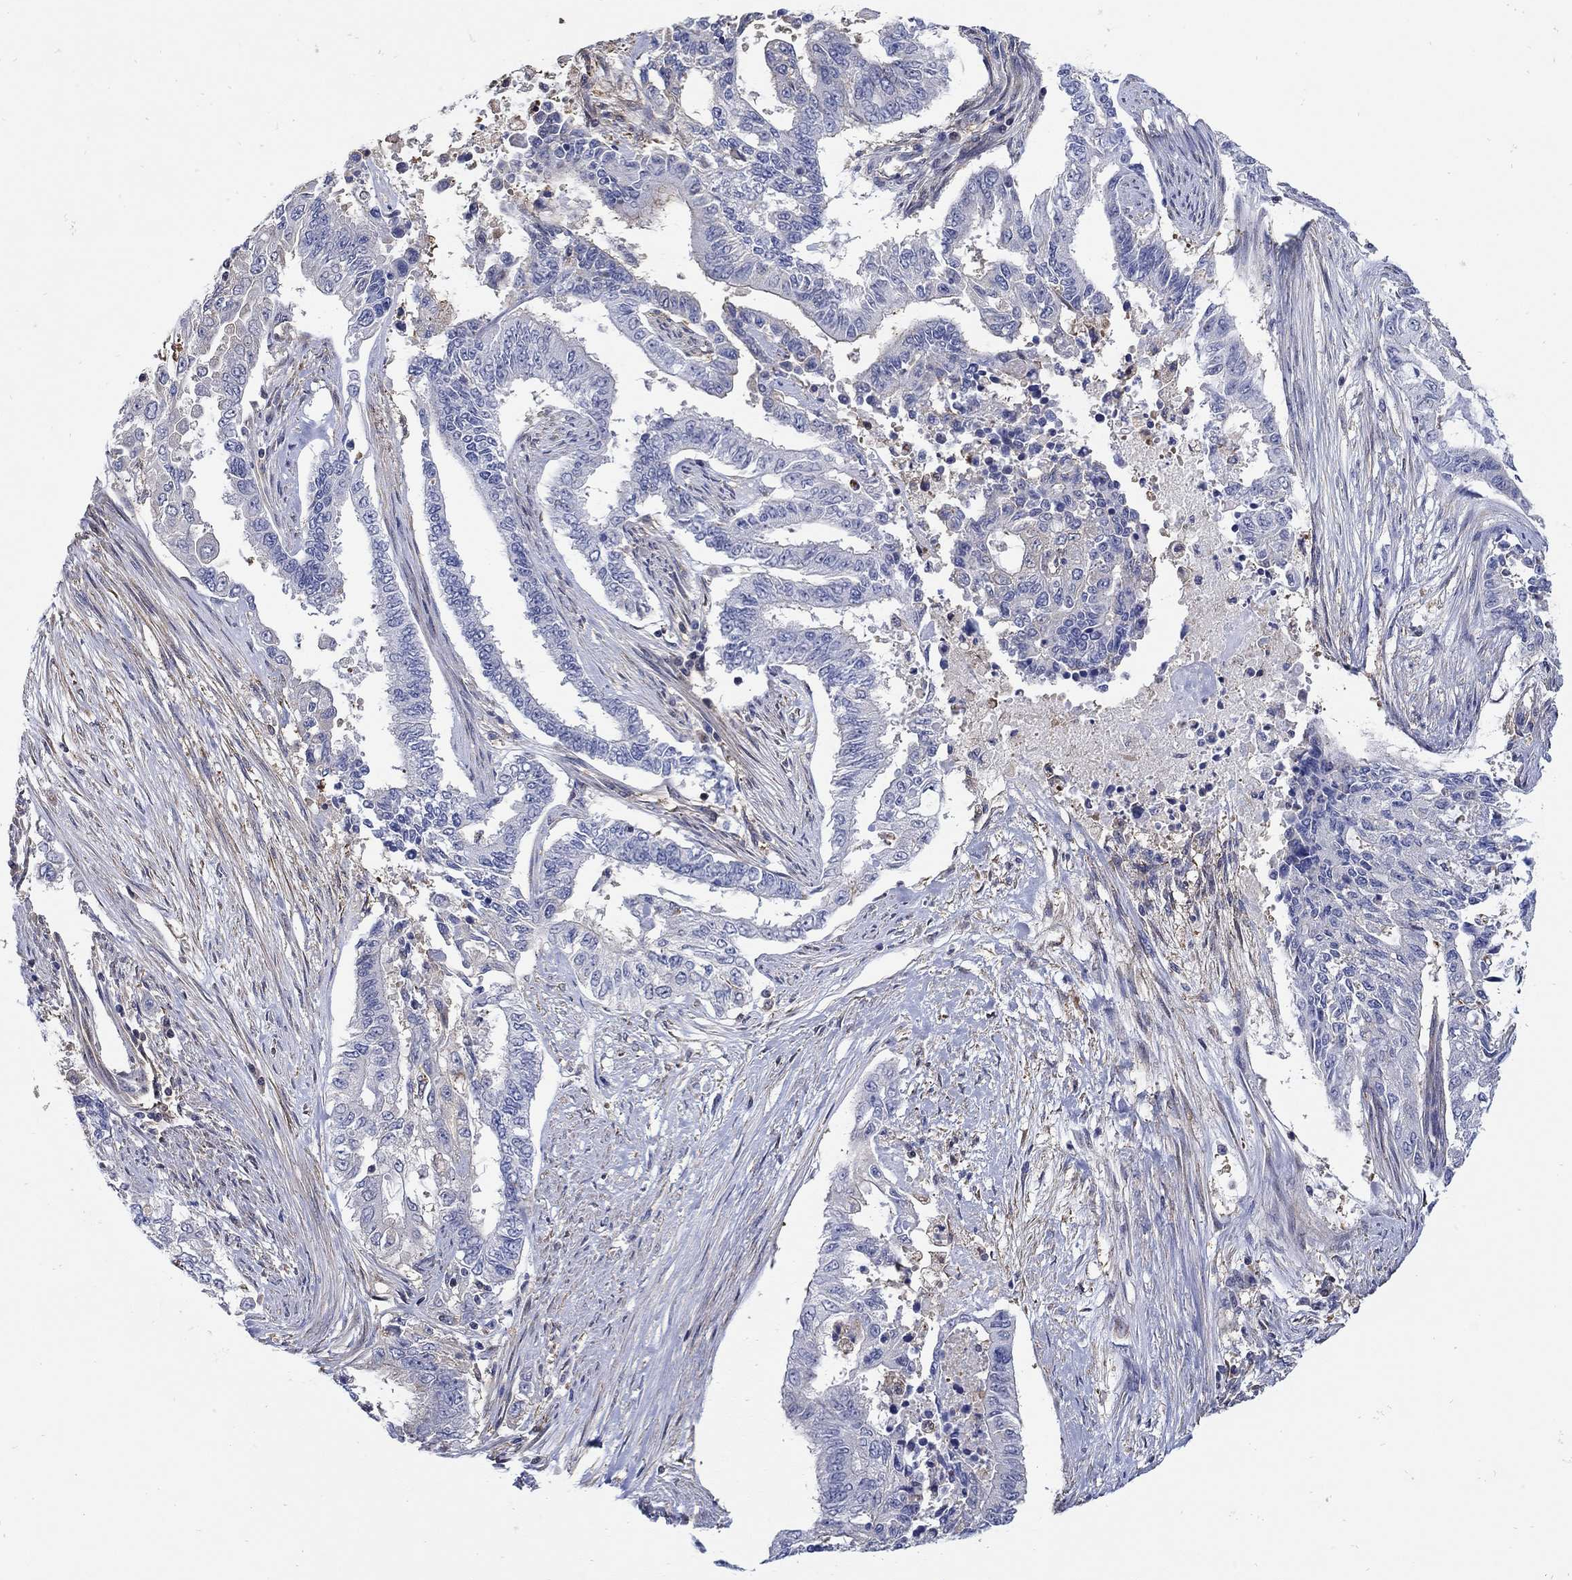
{"staining": {"intensity": "negative", "quantity": "none", "location": "none"}, "tissue": "endometrial cancer", "cell_type": "Tumor cells", "image_type": "cancer", "snomed": [{"axis": "morphology", "description": "Adenocarcinoma, NOS"}, {"axis": "topography", "description": "Uterus"}], "caption": "An IHC micrograph of endometrial adenocarcinoma is shown. There is no staining in tumor cells of endometrial adenocarcinoma.", "gene": "TEKT3", "patient": {"sex": "female", "age": 59}}